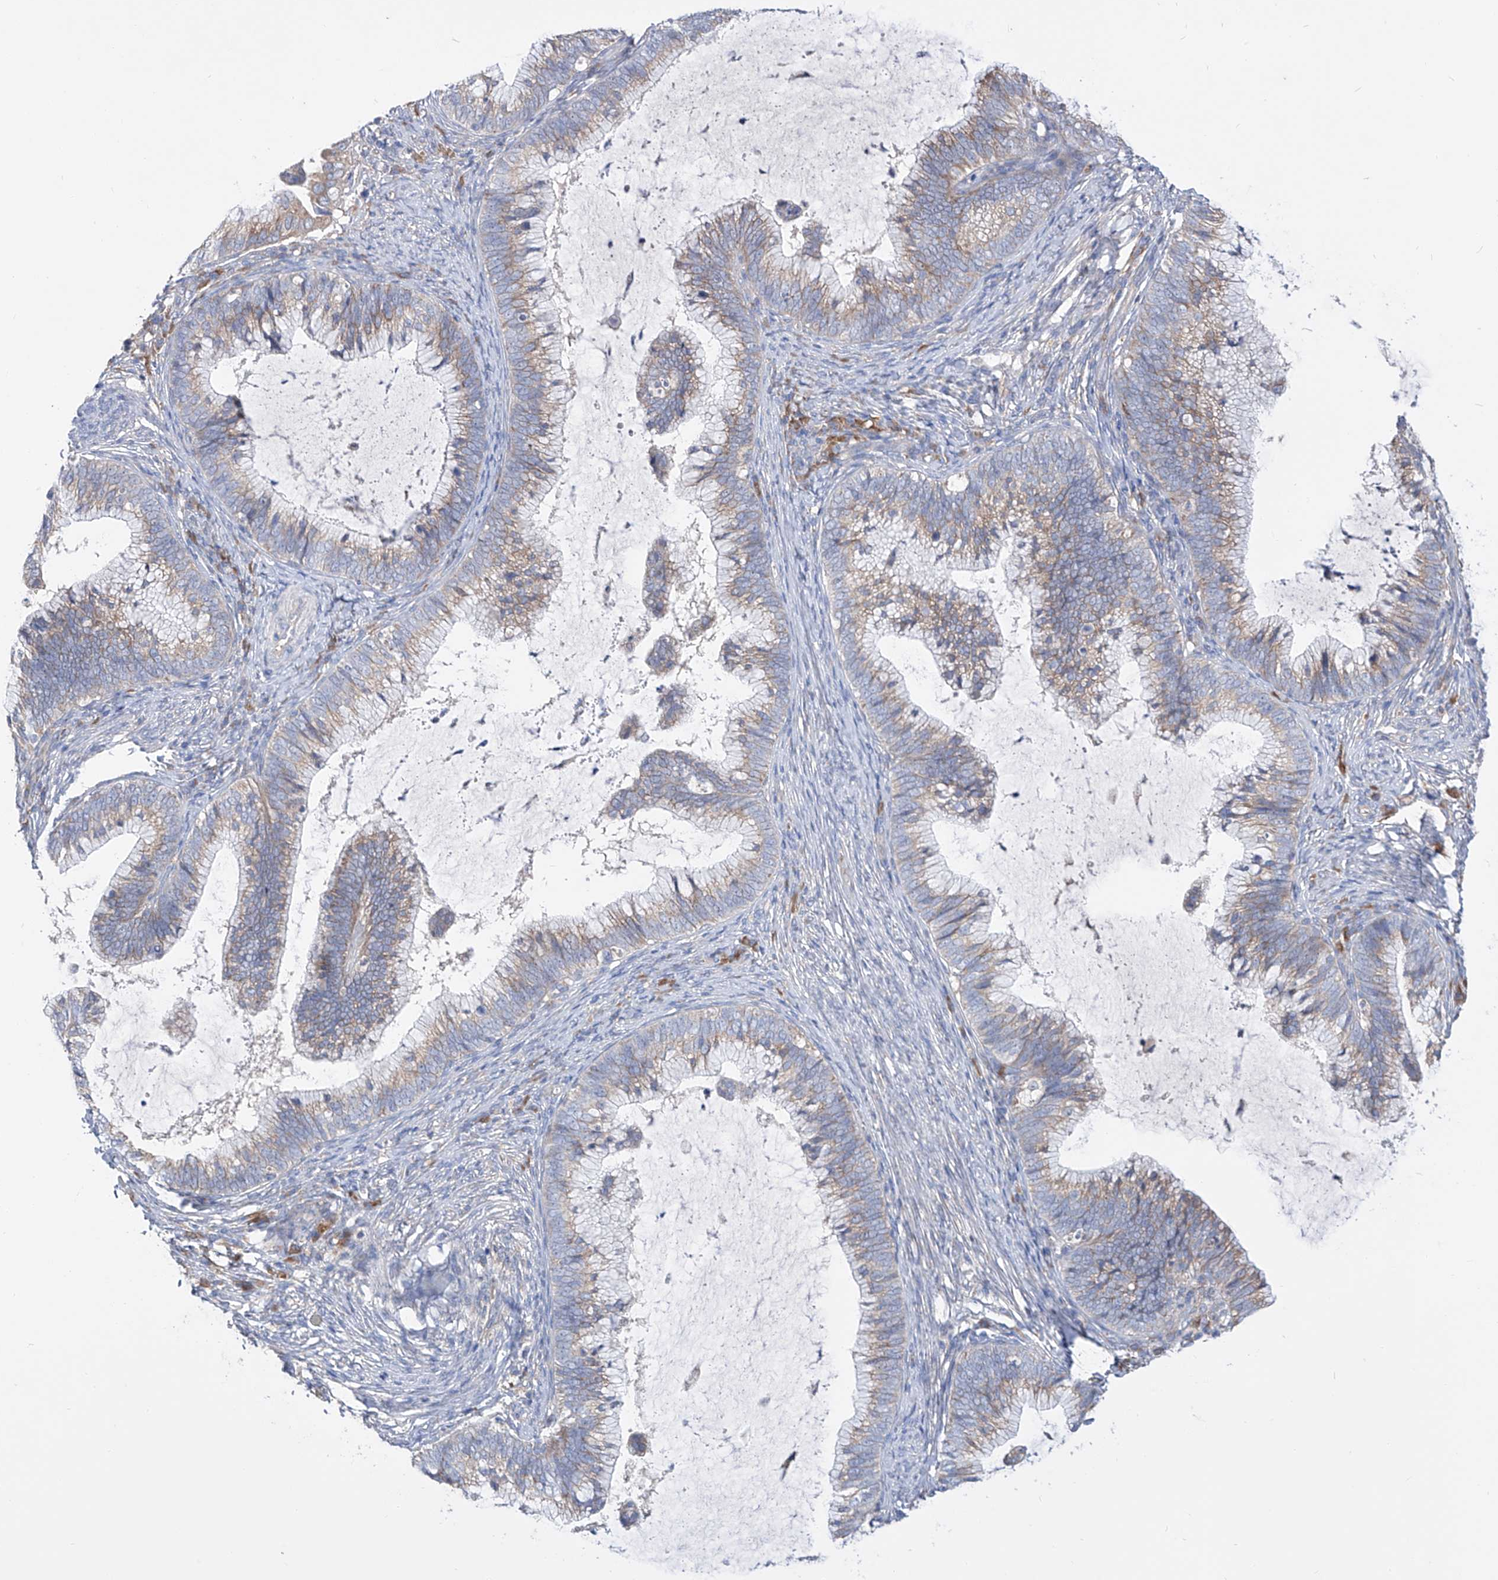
{"staining": {"intensity": "weak", "quantity": ">75%", "location": "cytoplasmic/membranous"}, "tissue": "cervical cancer", "cell_type": "Tumor cells", "image_type": "cancer", "snomed": [{"axis": "morphology", "description": "Adenocarcinoma, NOS"}, {"axis": "topography", "description": "Cervix"}], "caption": "IHC of cervical cancer demonstrates low levels of weak cytoplasmic/membranous expression in about >75% of tumor cells. The staining was performed using DAB (3,3'-diaminobenzidine), with brown indicating positive protein expression. Nuclei are stained blue with hematoxylin.", "gene": "UFL1", "patient": {"sex": "female", "age": 36}}